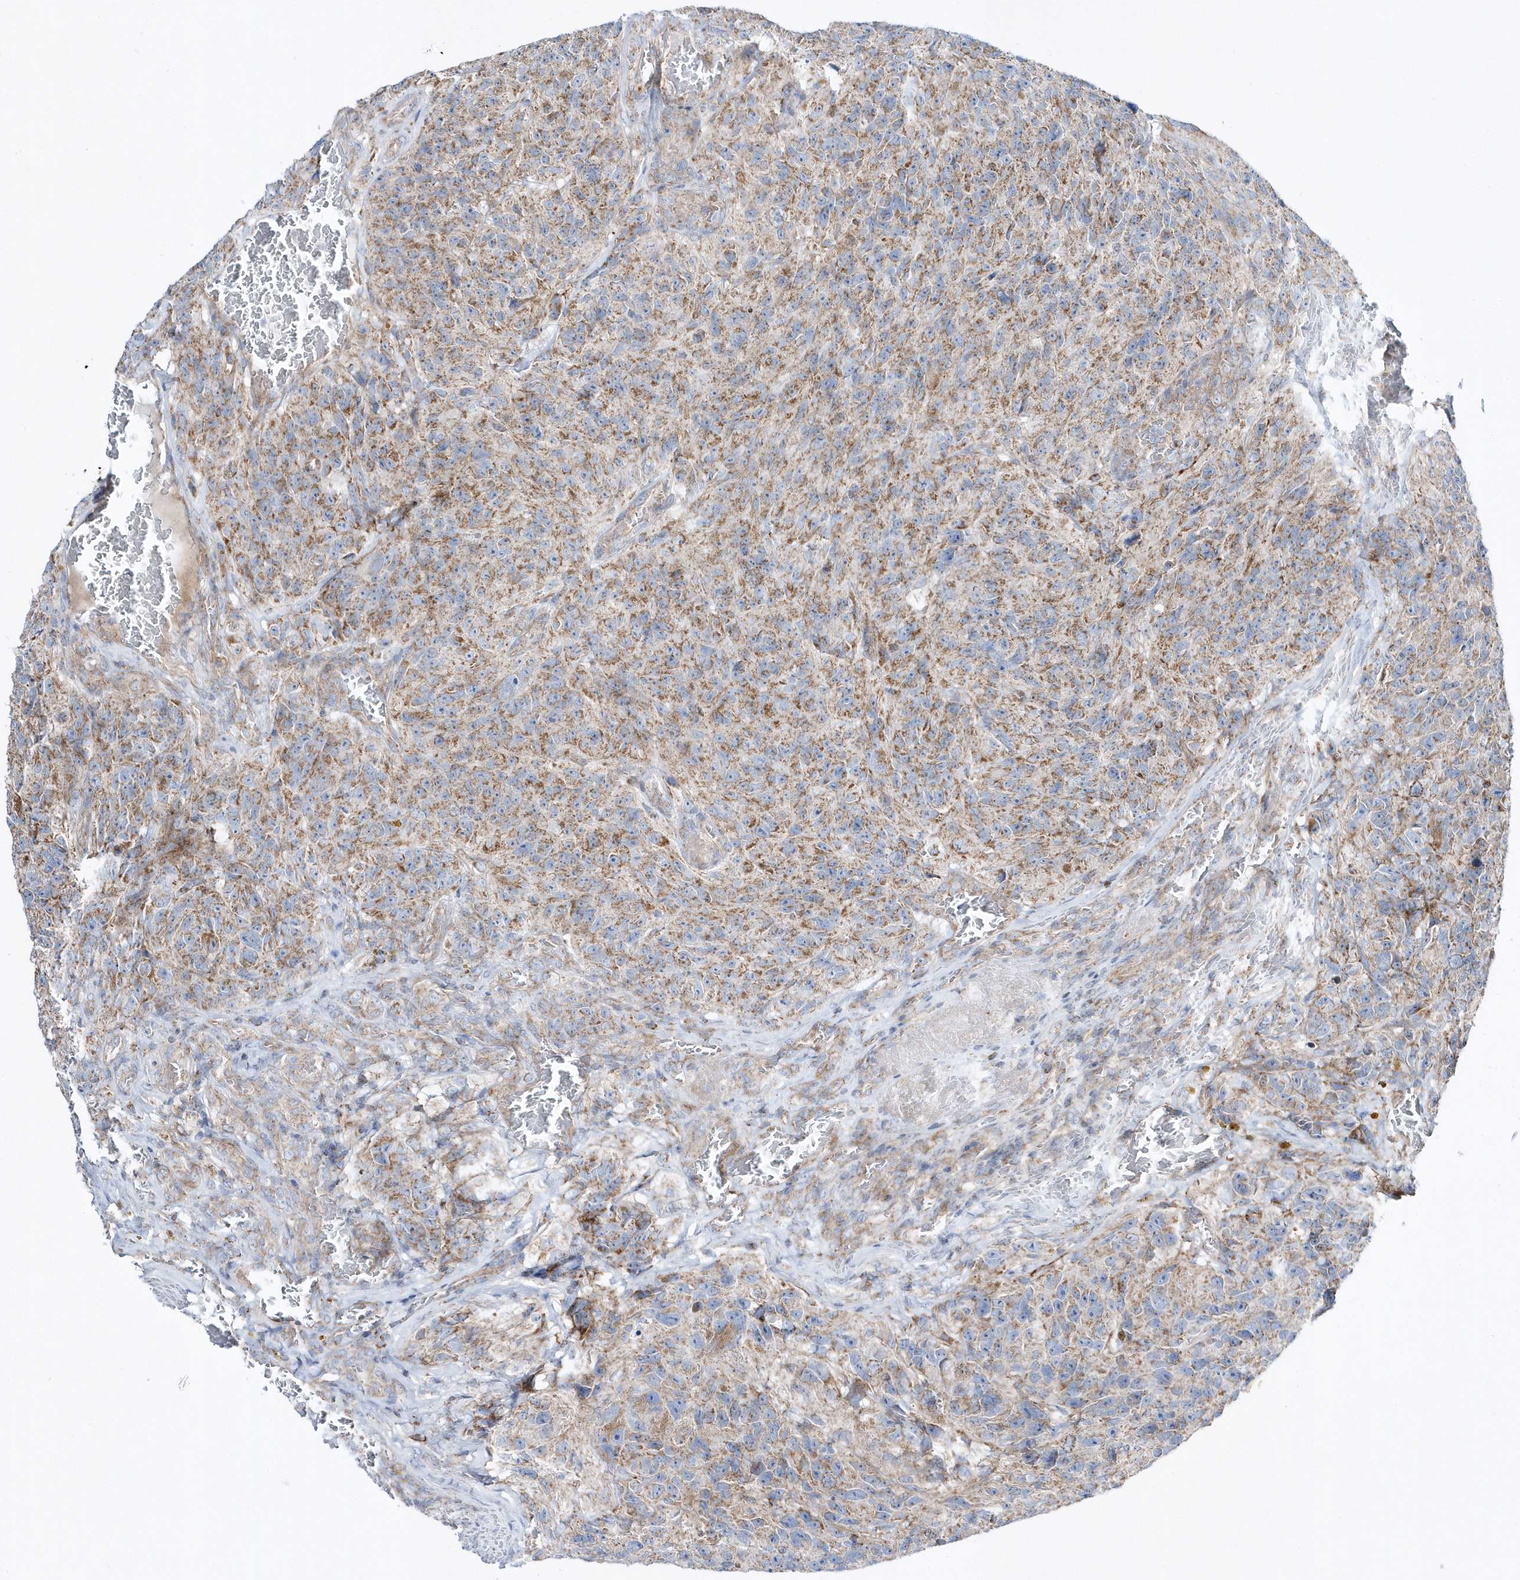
{"staining": {"intensity": "moderate", "quantity": ">75%", "location": "cytoplasmic/membranous"}, "tissue": "glioma", "cell_type": "Tumor cells", "image_type": "cancer", "snomed": [{"axis": "morphology", "description": "Glioma, malignant, High grade"}, {"axis": "topography", "description": "Brain"}], "caption": "Protein expression analysis of high-grade glioma (malignant) demonstrates moderate cytoplasmic/membranous staining in about >75% of tumor cells. The staining was performed using DAB, with brown indicating positive protein expression. Nuclei are stained blue with hematoxylin.", "gene": "OPA1", "patient": {"sex": "male", "age": 69}}